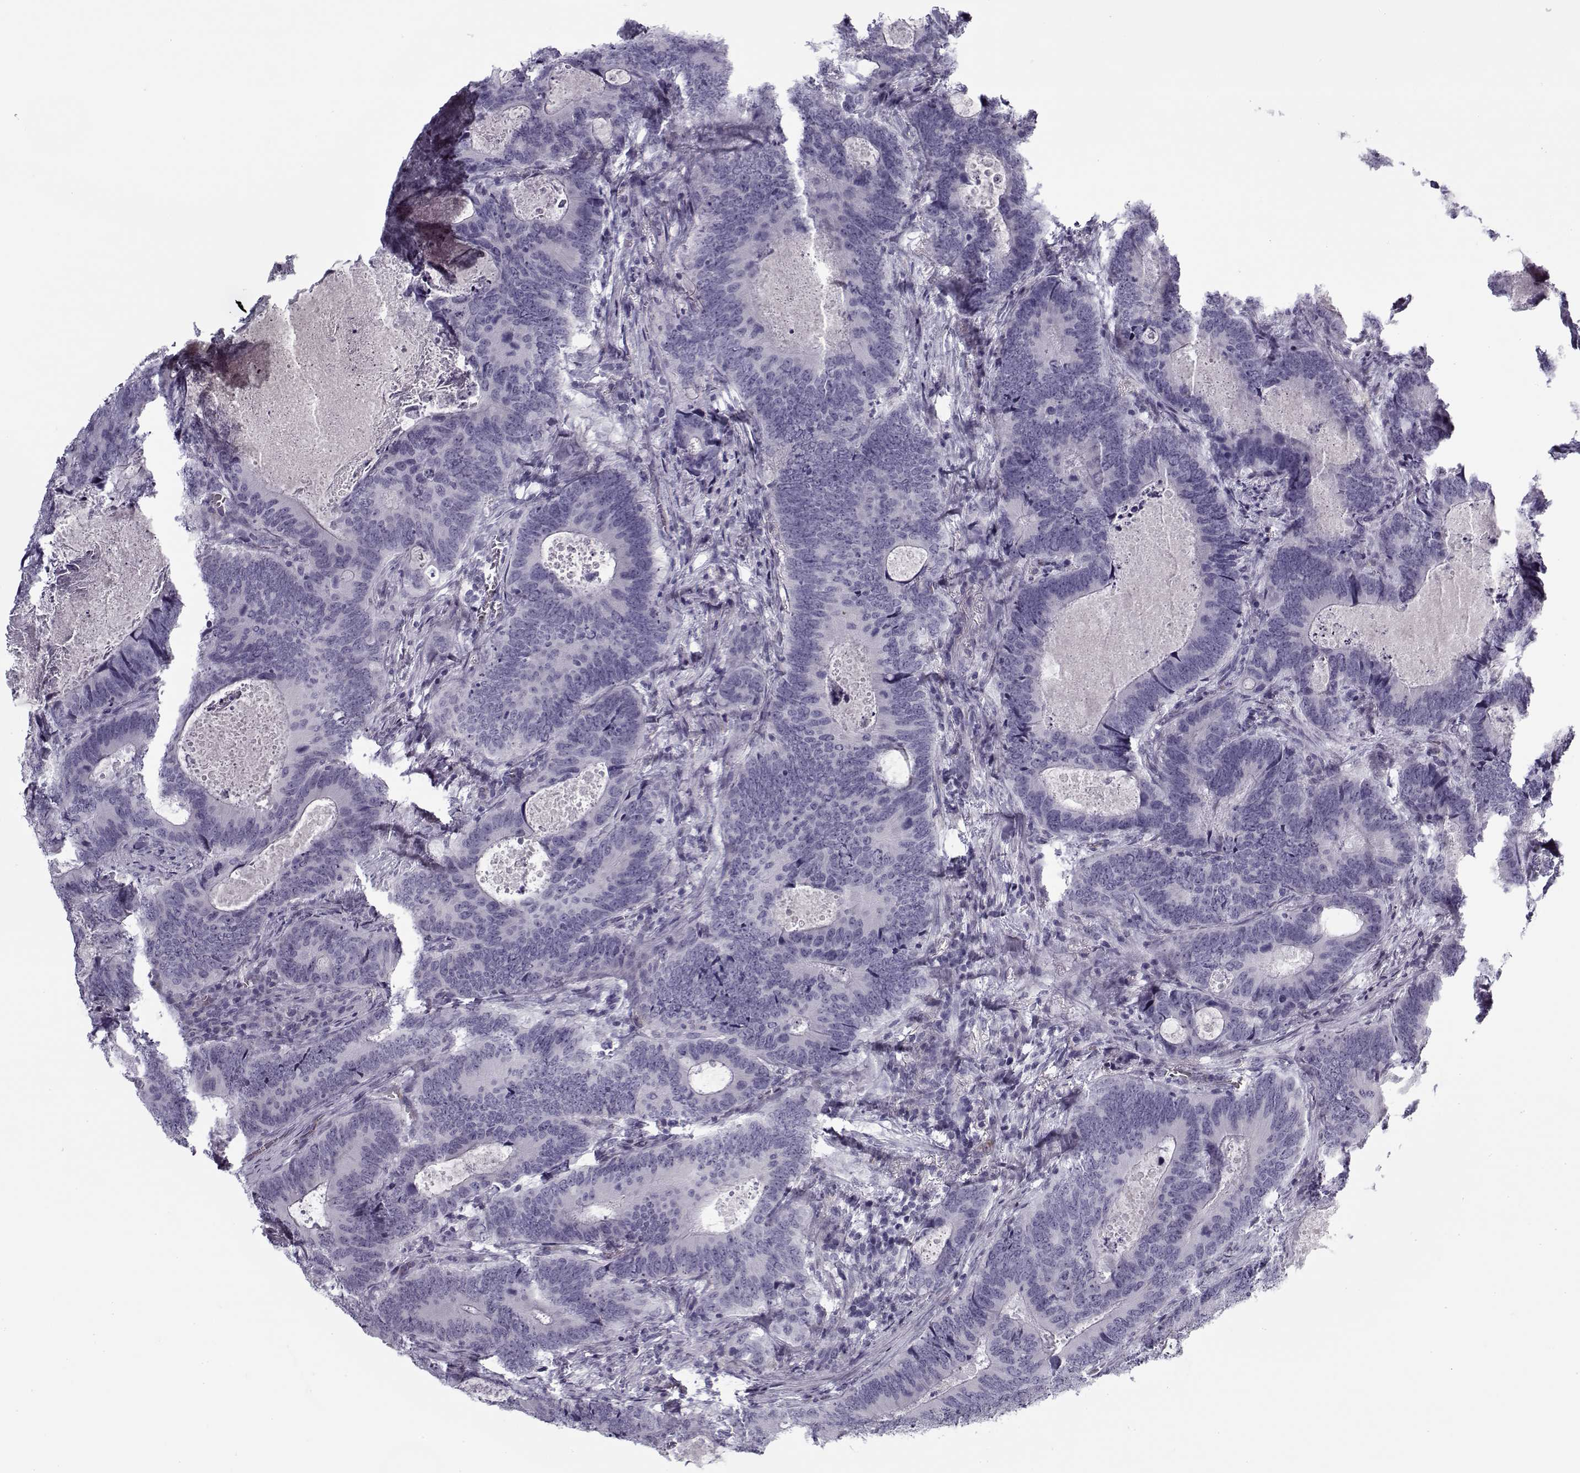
{"staining": {"intensity": "negative", "quantity": "none", "location": "none"}, "tissue": "colorectal cancer", "cell_type": "Tumor cells", "image_type": "cancer", "snomed": [{"axis": "morphology", "description": "Adenocarcinoma, NOS"}, {"axis": "topography", "description": "Colon"}], "caption": "This histopathology image is of colorectal cancer (adenocarcinoma) stained with immunohistochemistry (IHC) to label a protein in brown with the nuclei are counter-stained blue. There is no staining in tumor cells.", "gene": "SNCA", "patient": {"sex": "female", "age": 82}}